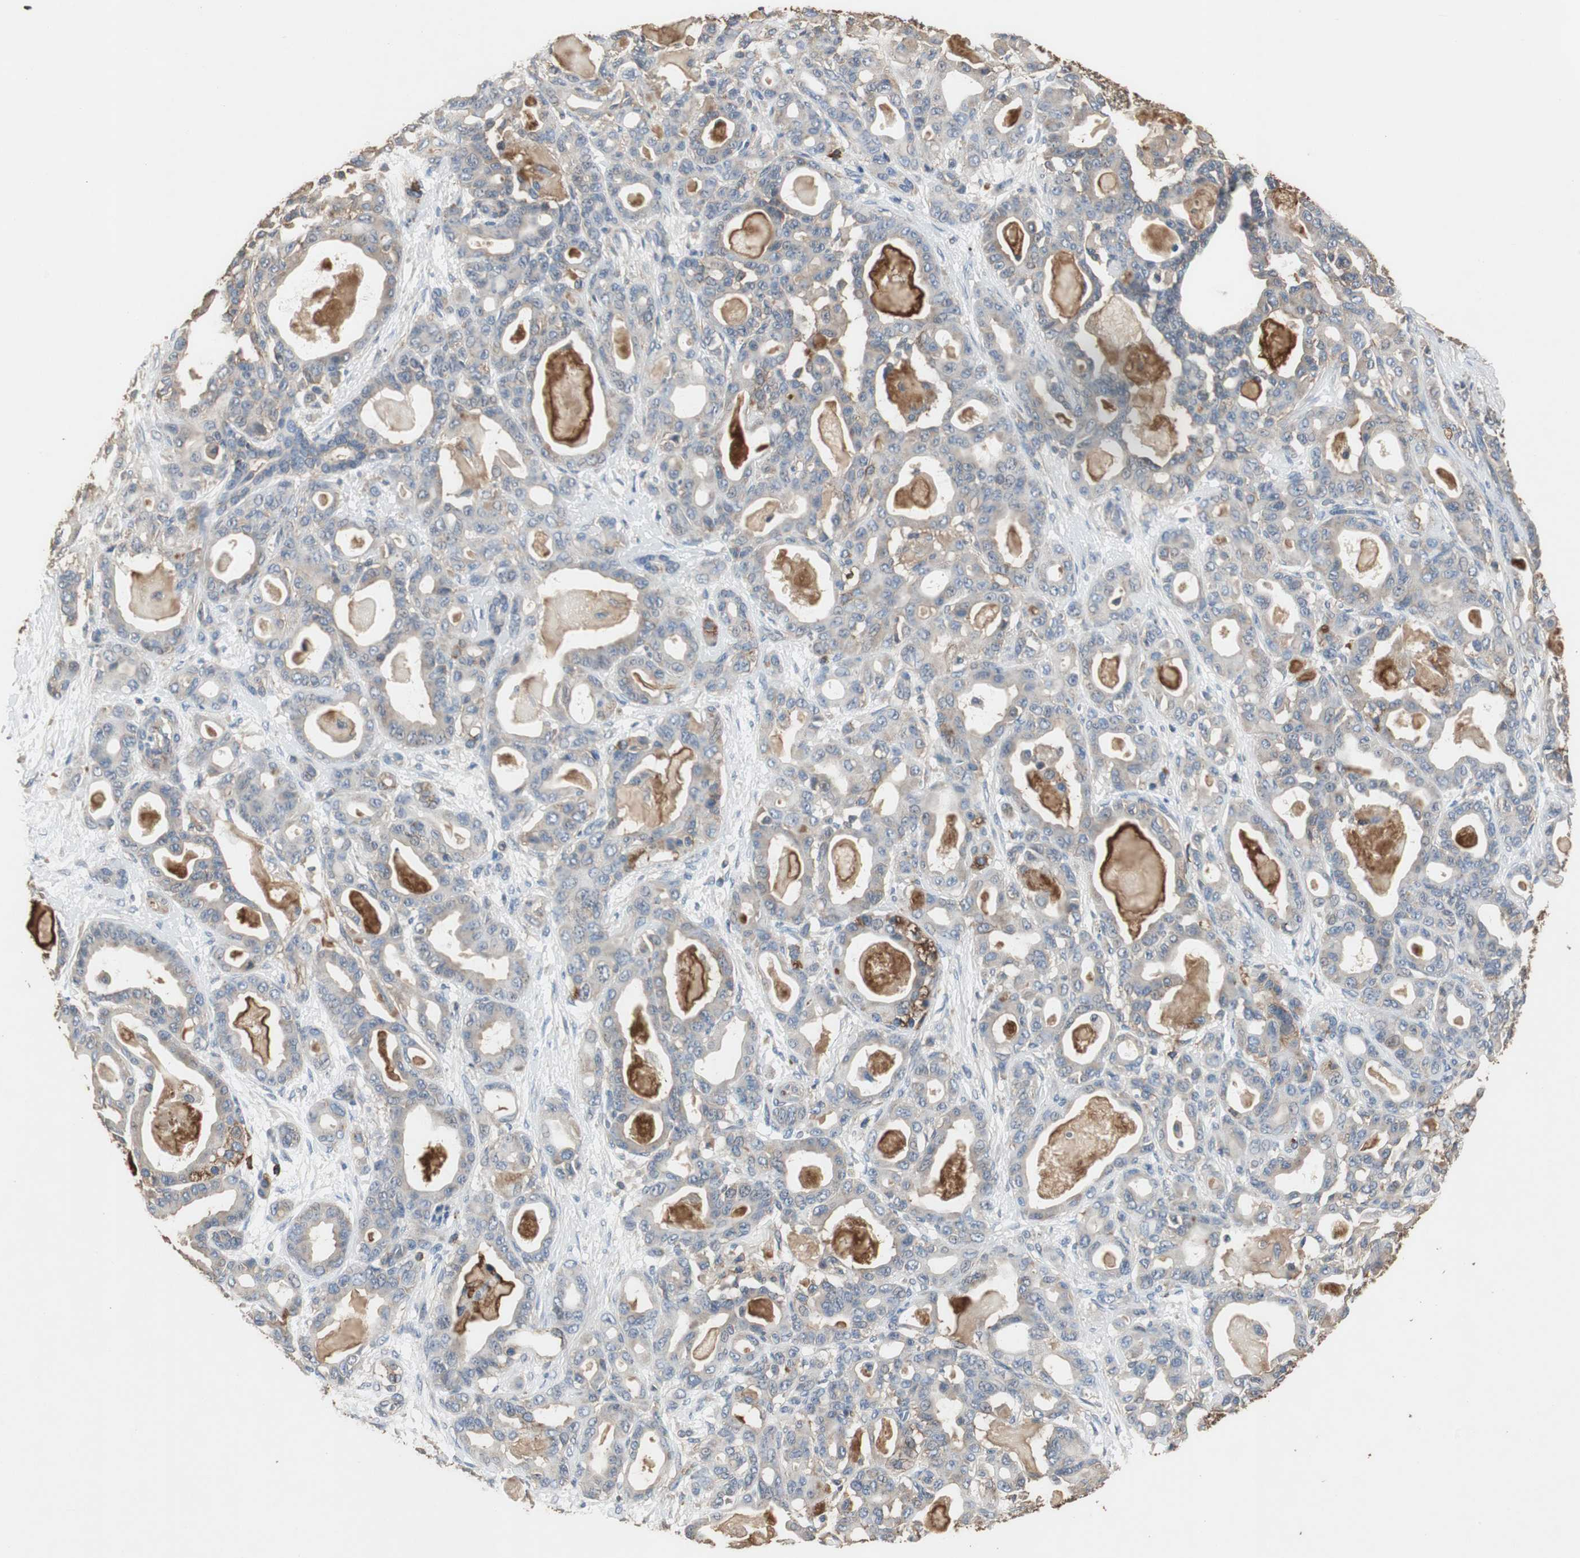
{"staining": {"intensity": "weak", "quantity": "<25%", "location": "cytoplasmic/membranous"}, "tissue": "pancreatic cancer", "cell_type": "Tumor cells", "image_type": "cancer", "snomed": [{"axis": "morphology", "description": "Adenocarcinoma, NOS"}, {"axis": "topography", "description": "Pancreas"}], "caption": "Human pancreatic cancer stained for a protein using immunohistochemistry demonstrates no expression in tumor cells.", "gene": "TNFRSF14", "patient": {"sex": "male", "age": 63}}